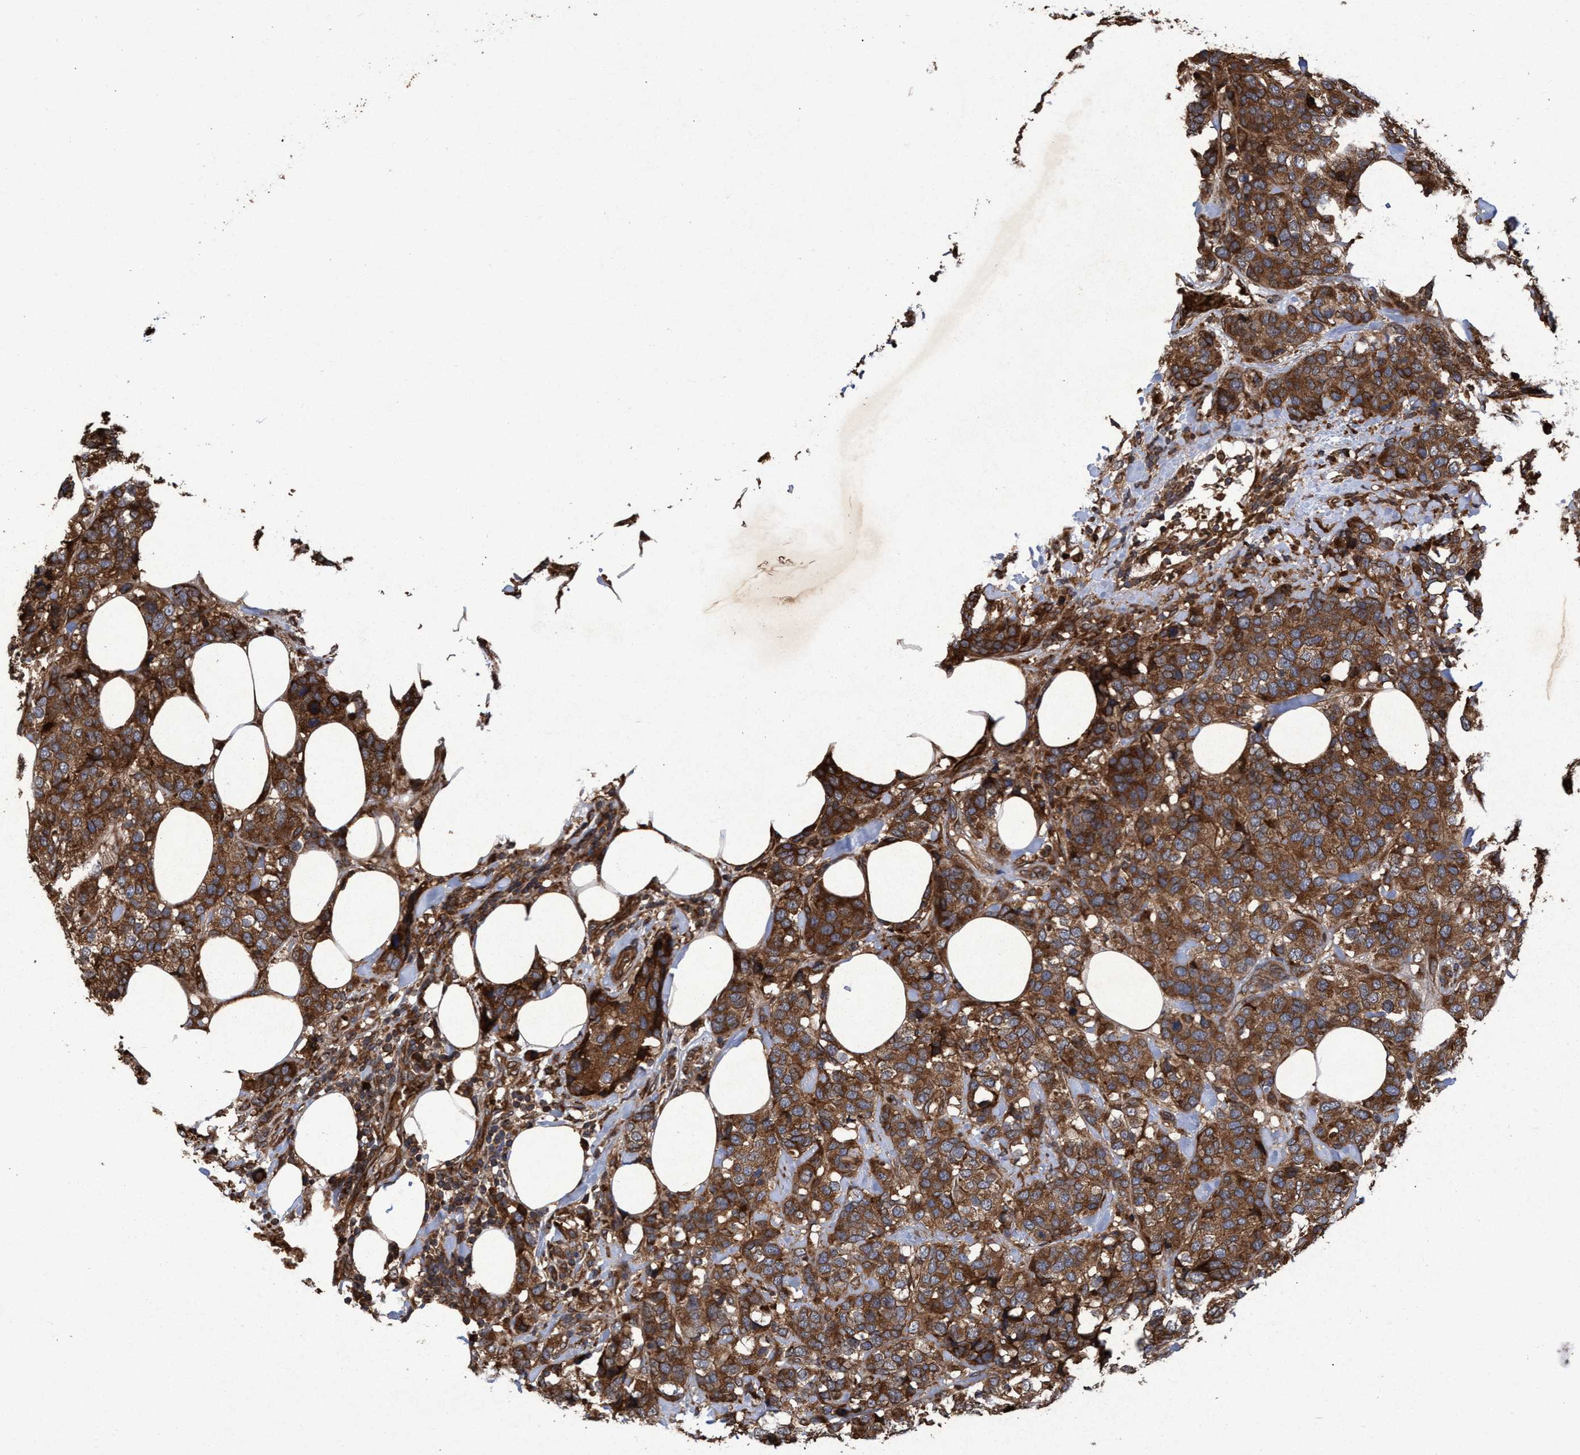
{"staining": {"intensity": "strong", "quantity": ">75%", "location": "cytoplasmic/membranous"}, "tissue": "breast cancer", "cell_type": "Tumor cells", "image_type": "cancer", "snomed": [{"axis": "morphology", "description": "Lobular carcinoma"}, {"axis": "topography", "description": "Breast"}], "caption": "Immunohistochemical staining of lobular carcinoma (breast) reveals high levels of strong cytoplasmic/membranous positivity in approximately >75% of tumor cells.", "gene": "CHMP6", "patient": {"sex": "female", "age": 59}}